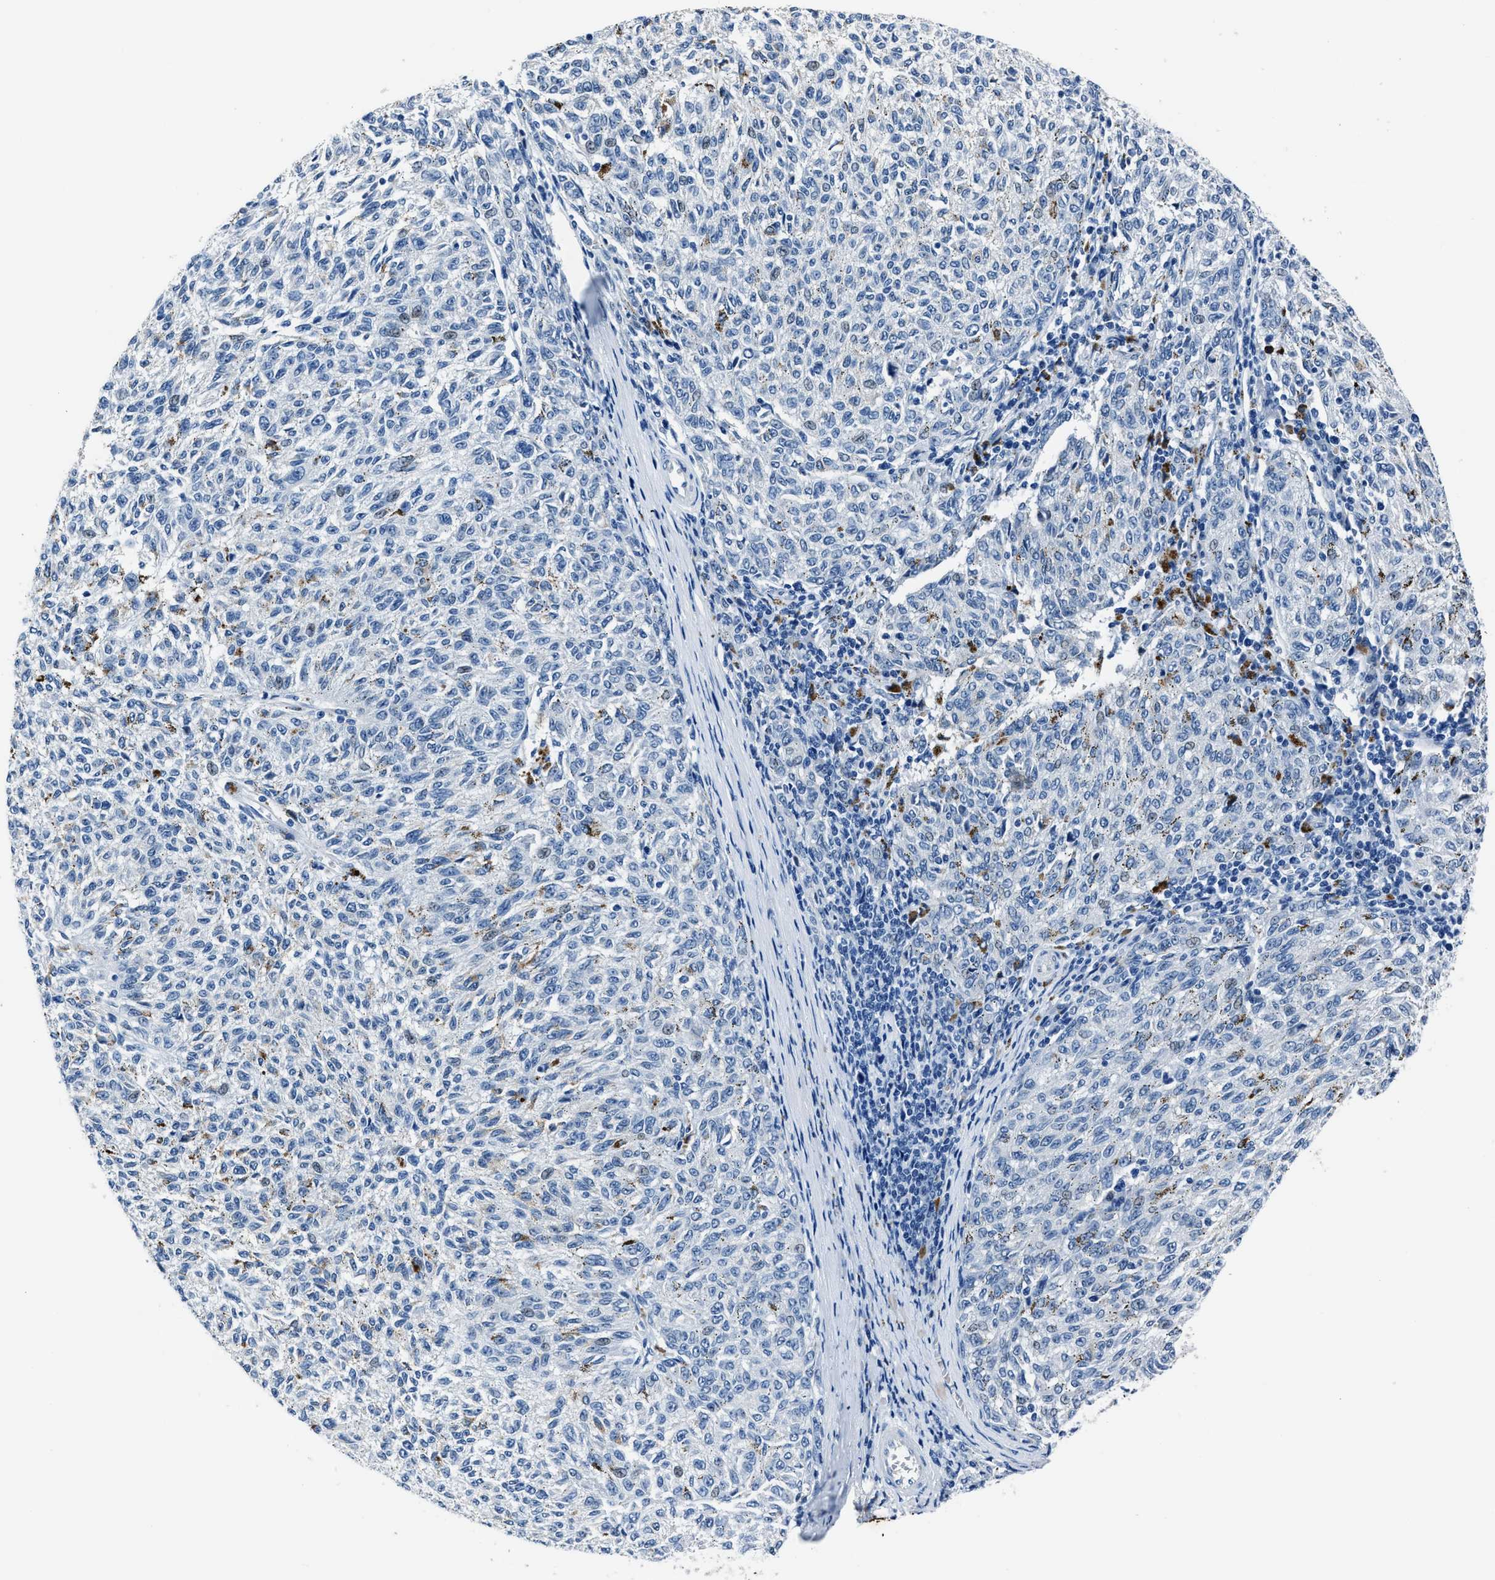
{"staining": {"intensity": "negative", "quantity": "none", "location": "none"}, "tissue": "melanoma", "cell_type": "Tumor cells", "image_type": "cancer", "snomed": [{"axis": "morphology", "description": "Malignant melanoma, NOS"}, {"axis": "topography", "description": "Skin"}], "caption": "Immunohistochemistry micrograph of neoplastic tissue: melanoma stained with DAB (3,3'-diaminobenzidine) displays no significant protein staining in tumor cells.", "gene": "NACAD", "patient": {"sex": "female", "age": 72}}